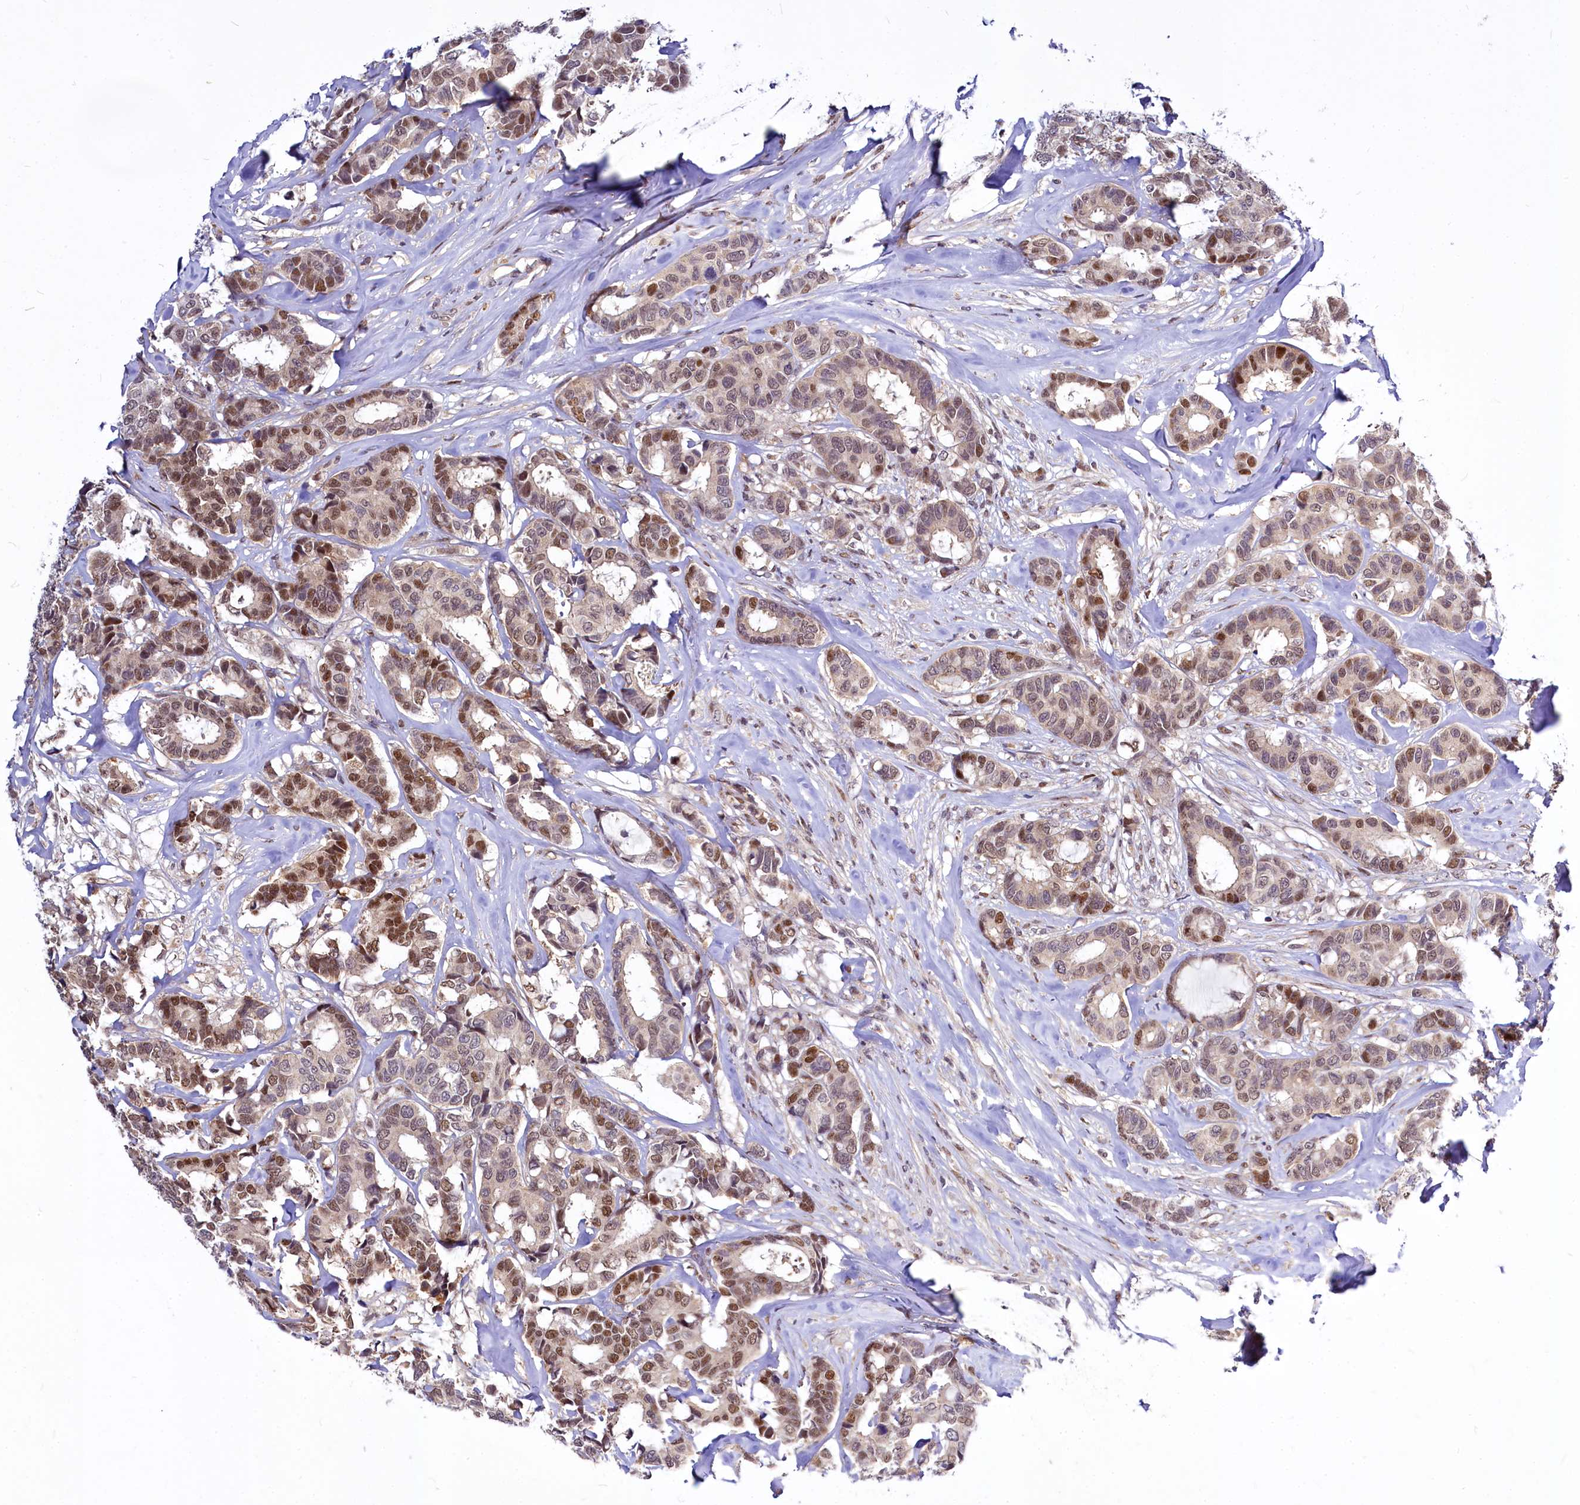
{"staining": {"intensity": "moderate", "quantity": ">75%", "location": "nuclear"}, "tissue": "breast cancer", "cell_type": "Tumor cells", "image_type": "cancer", "snomed": [{"axis": "morphology", "description": "Duct carcinoma"}, {"axis": "topography", "description": "Breast"}], "caption": "Immunohistochemical staining of human breast intraductal carcinoma exhibits medium levels of moderate nuclear protein positivity in approximately >75% of tumor cells.", "gene": "MAML2", "patient": {"sex": "female", "age": 87}}